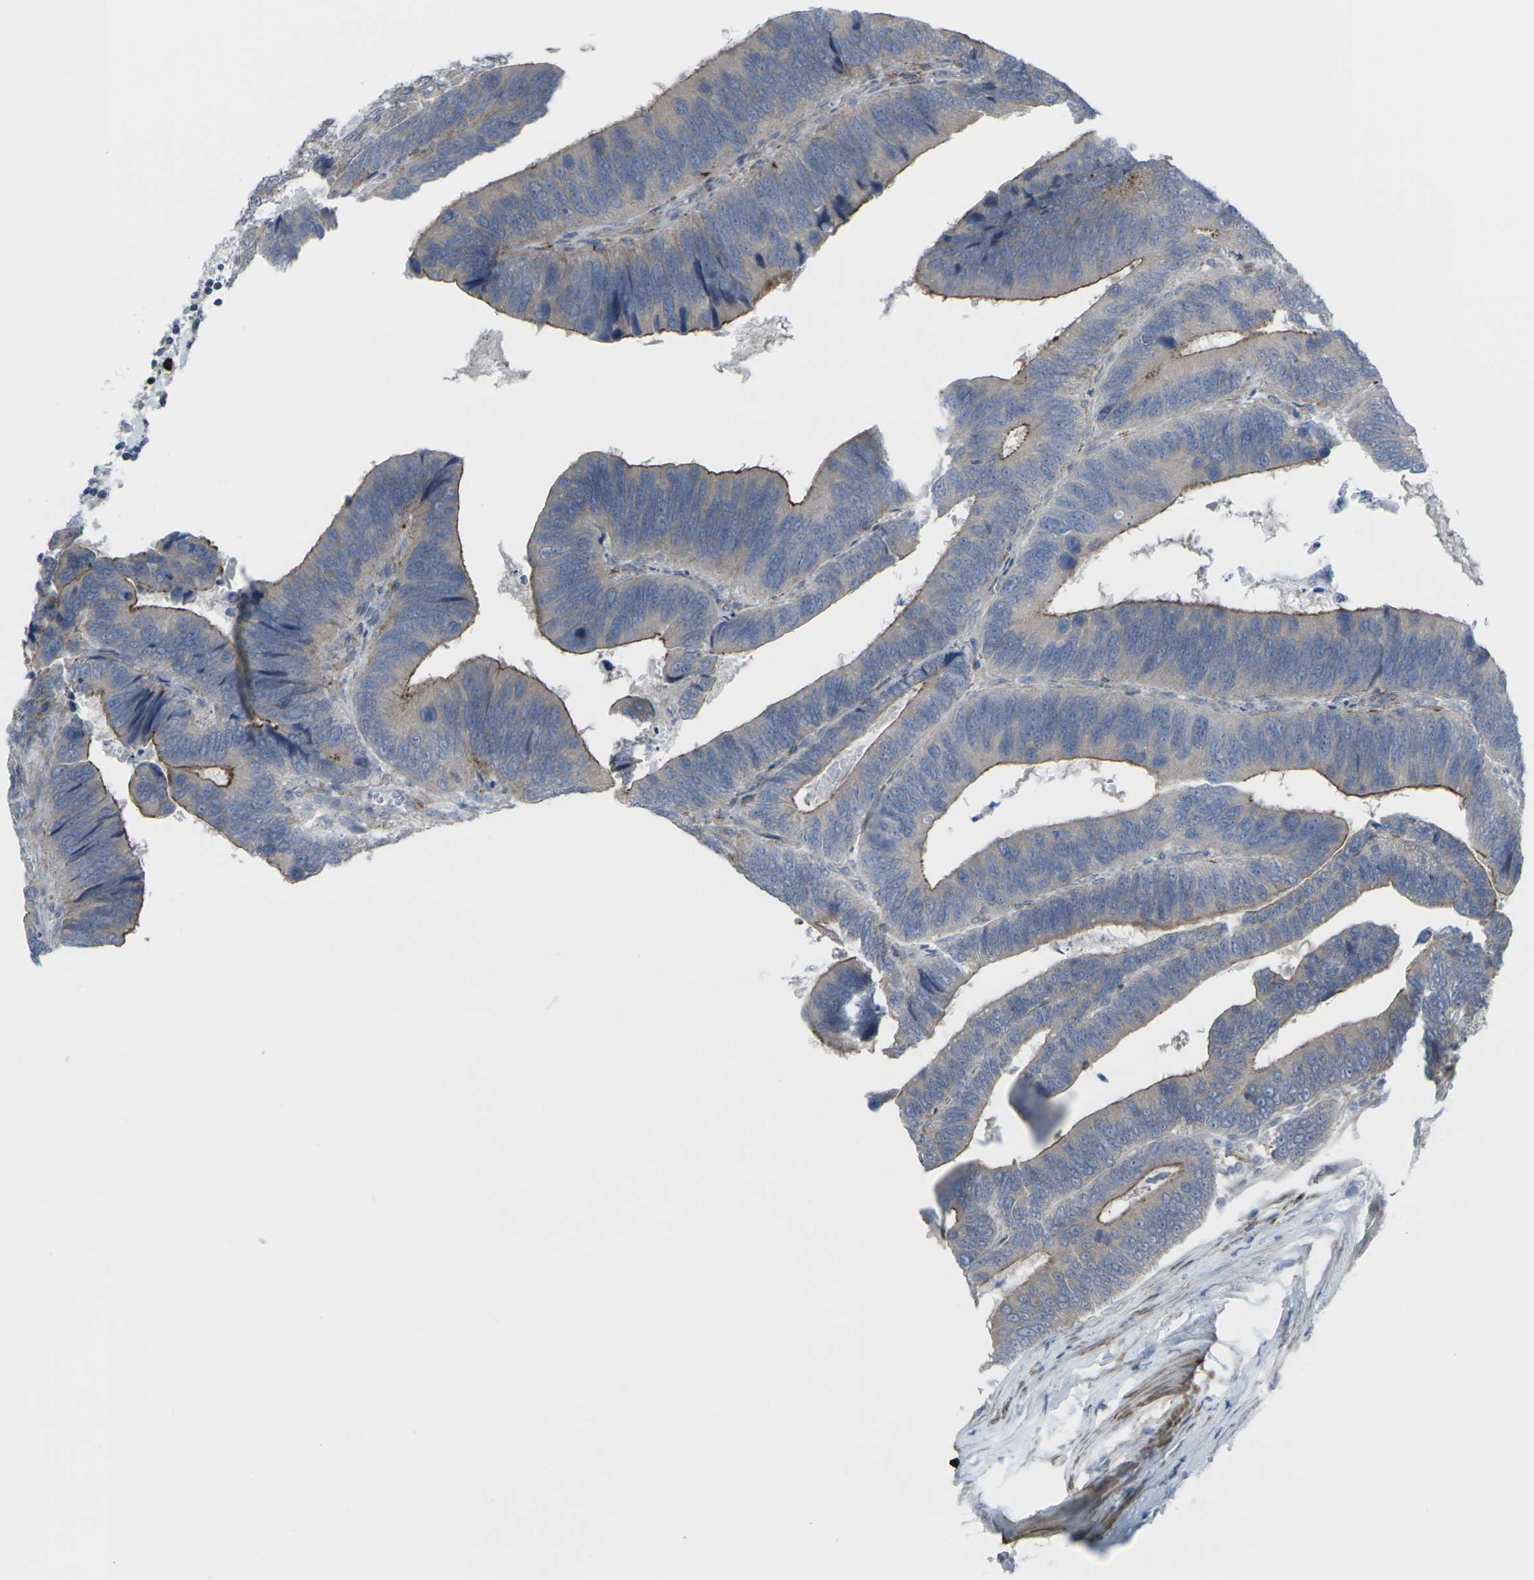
{"staining": {"intensity": "moderate", "quantity": "25%-75%", "location": "cytoplasmic/membranous"}, "tissue": "colorectal cancer", "cell_type": "Tumor cells", "image_type": "cancer", "snomed": [{"axis": "morphology", "description": "Adenocarcinoma, NOS"}, {"axis": "topography", "description": "Colon"}], "caption": "Protein analysis of colorectal cancer (adenocarcinoma) tissue demonstrates moderate cytoplasmic/membranous expression in approximately 25%-75% of tumor cells.", "gene": "CCR10", "patient": {"sex": "male", "age": 72}}